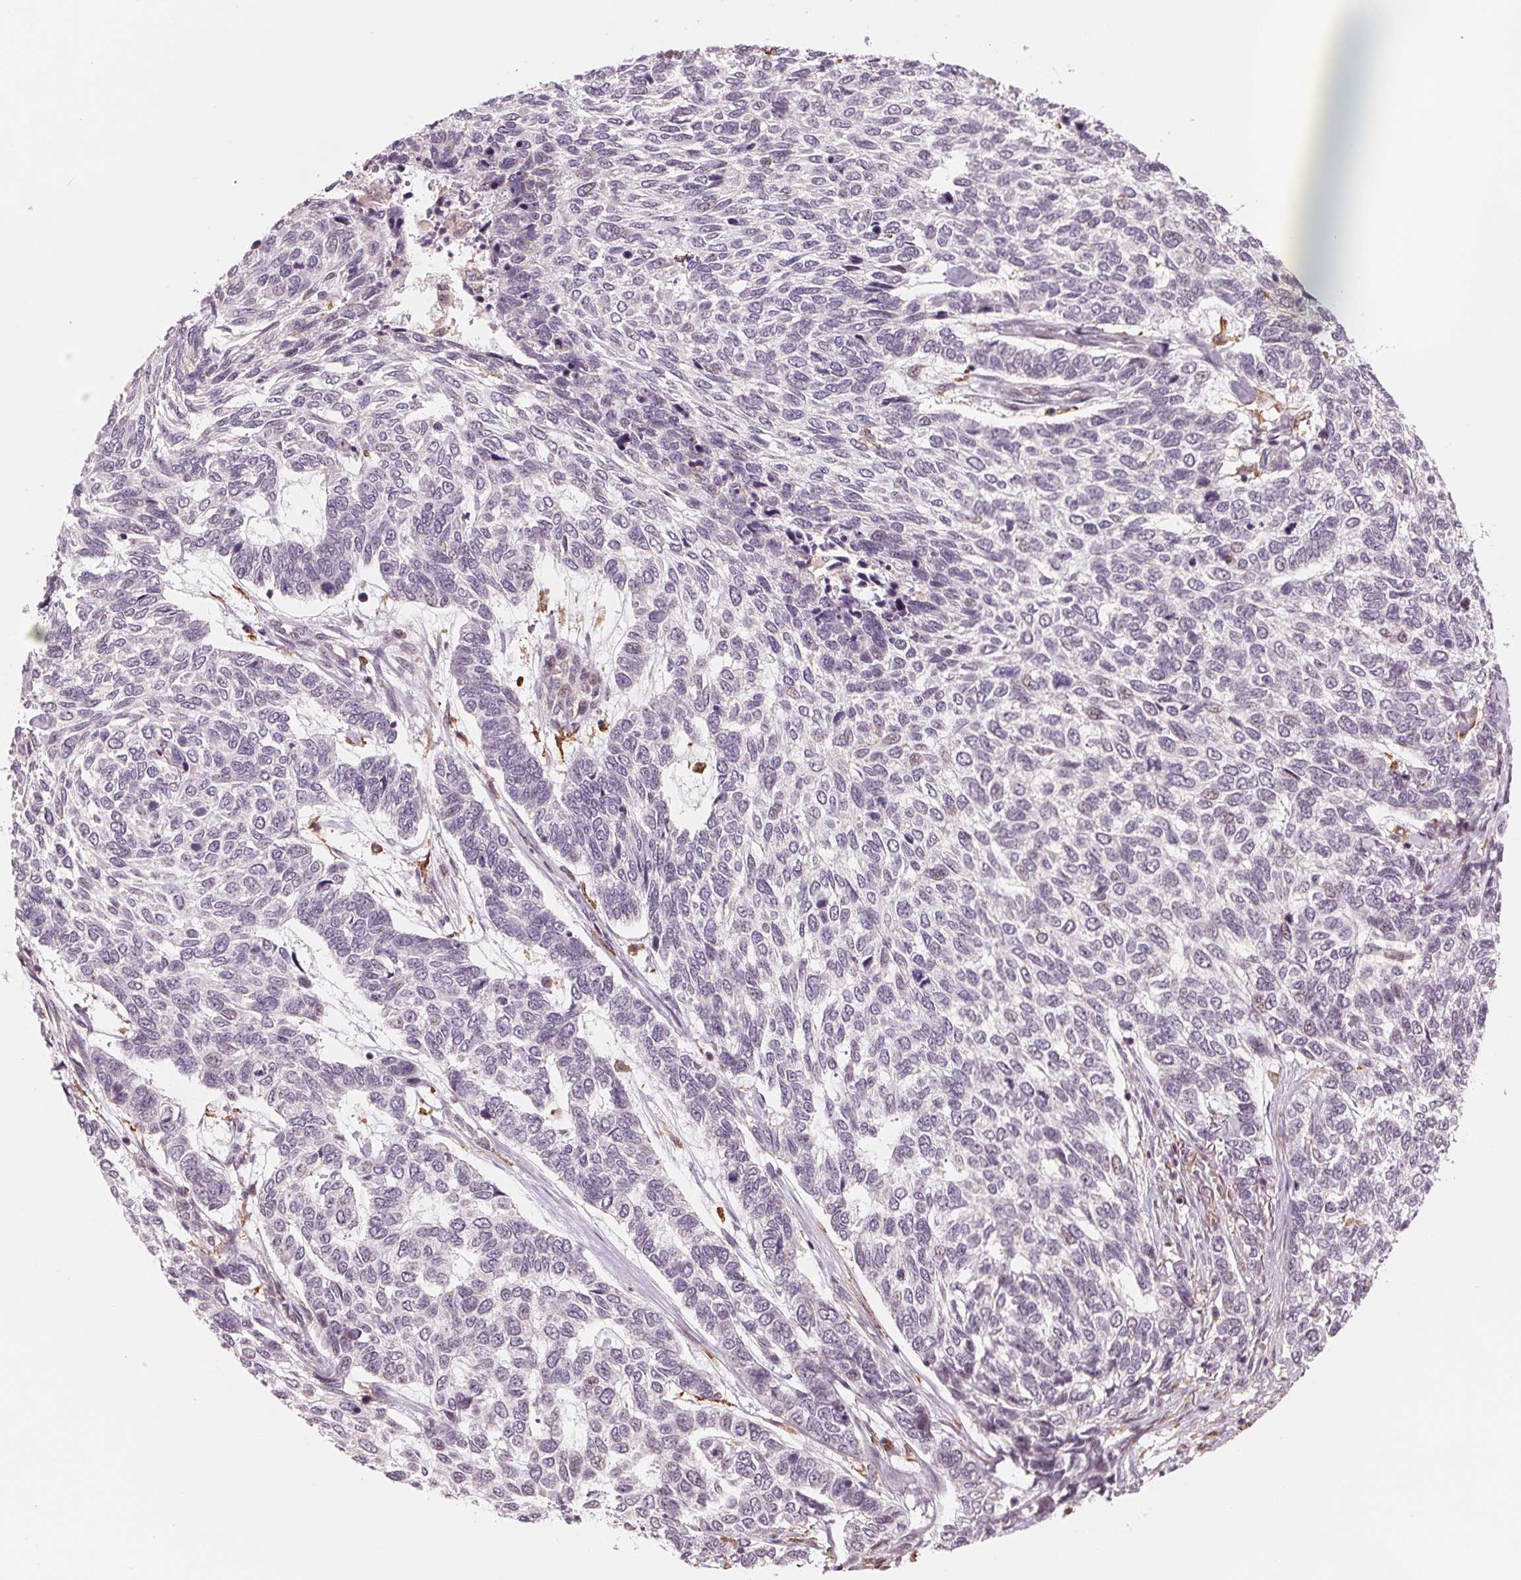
{"staining": {"intensity": "negative", "quantity": "none", "location": "none"}, "tissue": "skin cancer", "cell_type": "Tumor cells", "image_type": "cancer", "snomed": [{"axis": "morphology", "description": "Basal cell carcinoma"}, {"axis": "topography", "description": "Skin"}], "caption": "Immunohistochemistry photomicrograph of neoplastic tissue: skin basal cell carcinoma stained with DAB reveals no significant protein positivity in tumor cells.", "gene": "IL9R", "patient": {"sex": "female", "age": 65}}